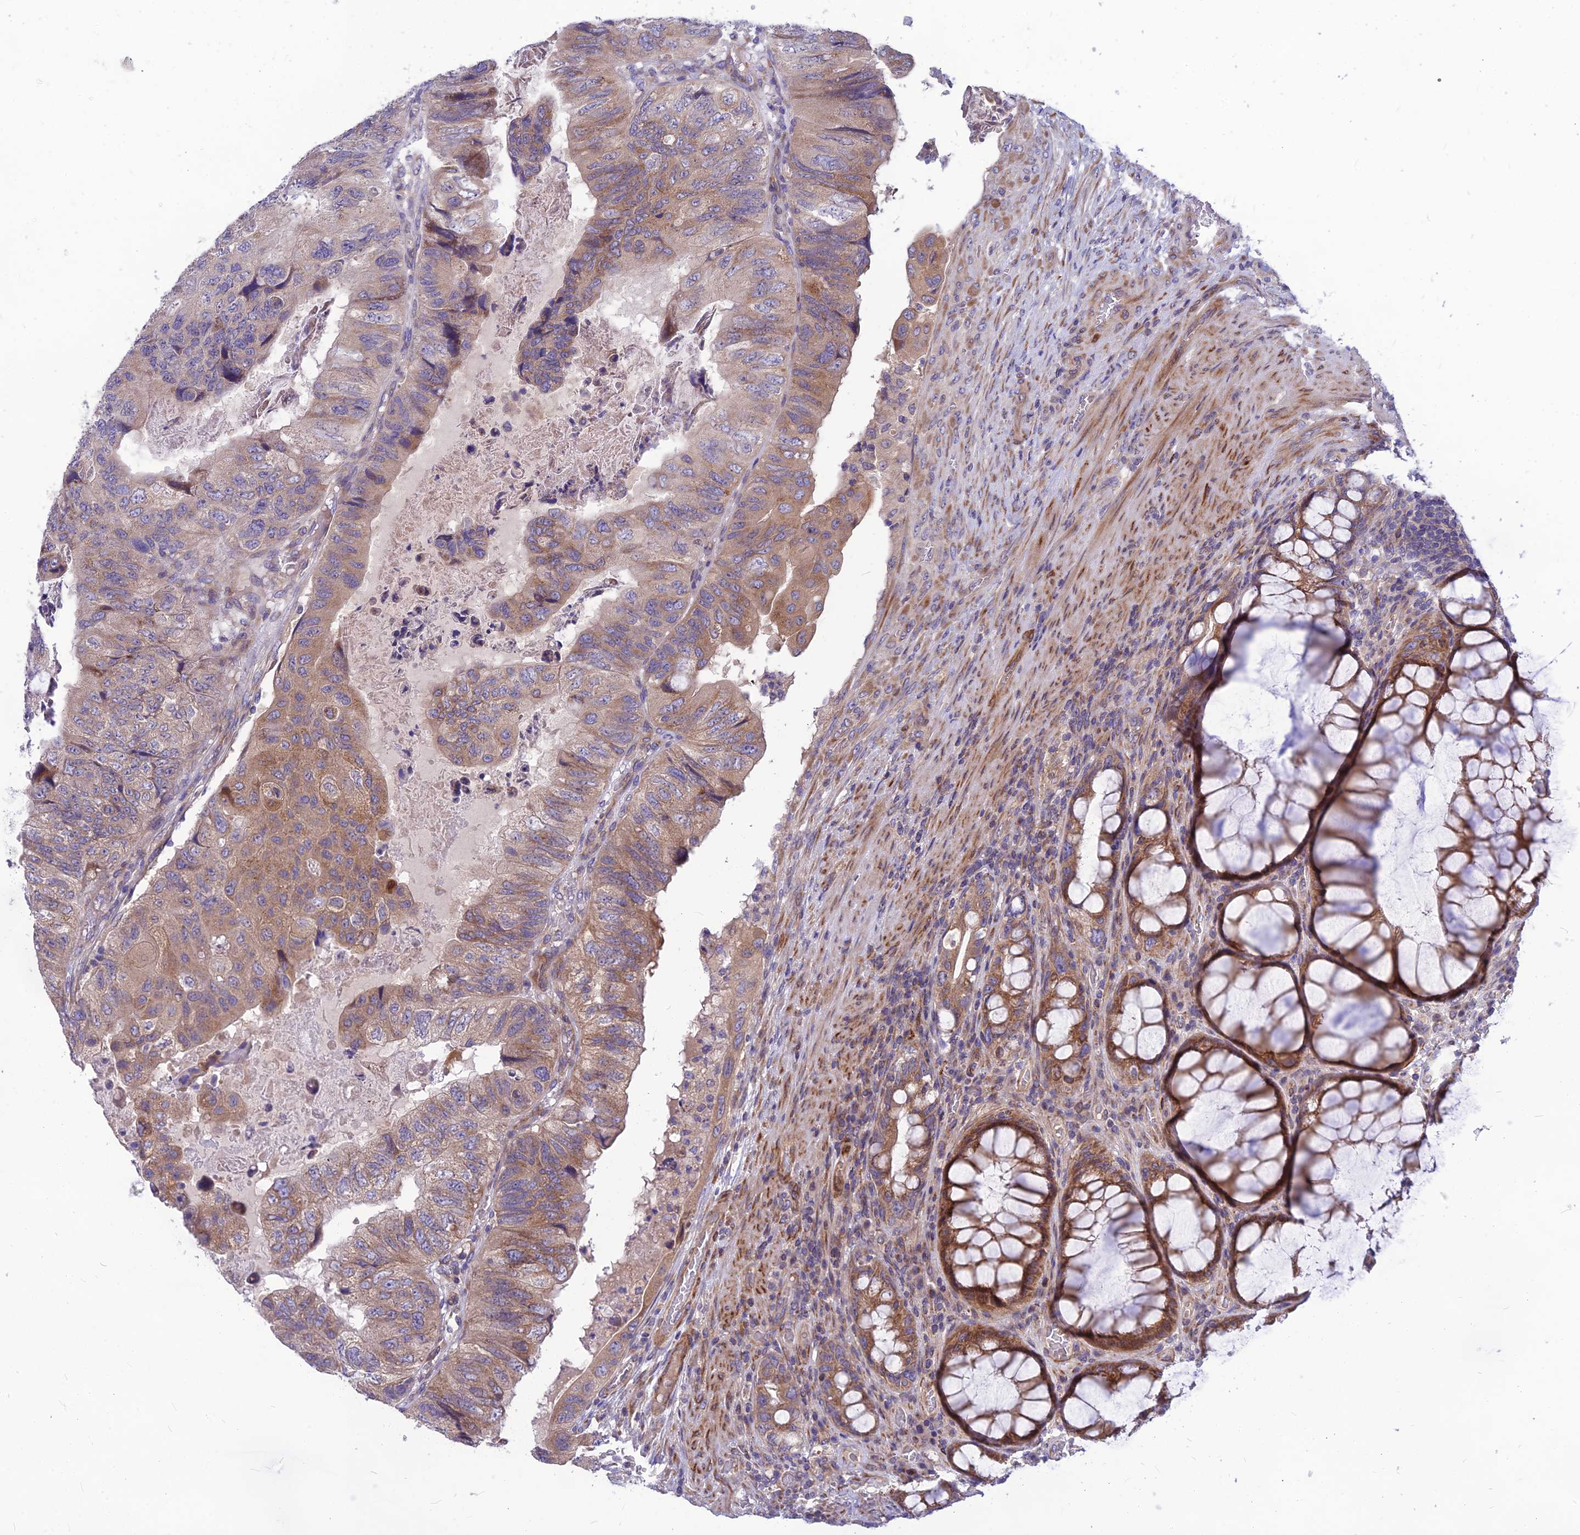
{"staining": {"intensity": "moderate", "quantity": "25%-75%", "location": "cytoplasmic/membranous"}, "tissue": "colorectal cancer", "cell_type": "Tumor cells", "image_type": "cancer", "snomed": [{"axis": "morphology", "description": "Adenocarcinoma, NOS"}, {"axis": "topography", "description": "Rectum"}], "caption": "DAB (3,3'-diaminobenzidine) immunohistochemical staining of colorectal cancer (adenocarcinoma) exhibits moderate cytoplasmic/membranous protein positivity in approximately 25%-75% of tumor cells.", "gene": "PTCD2", "patient": {"sex": "male", "age": 63}}